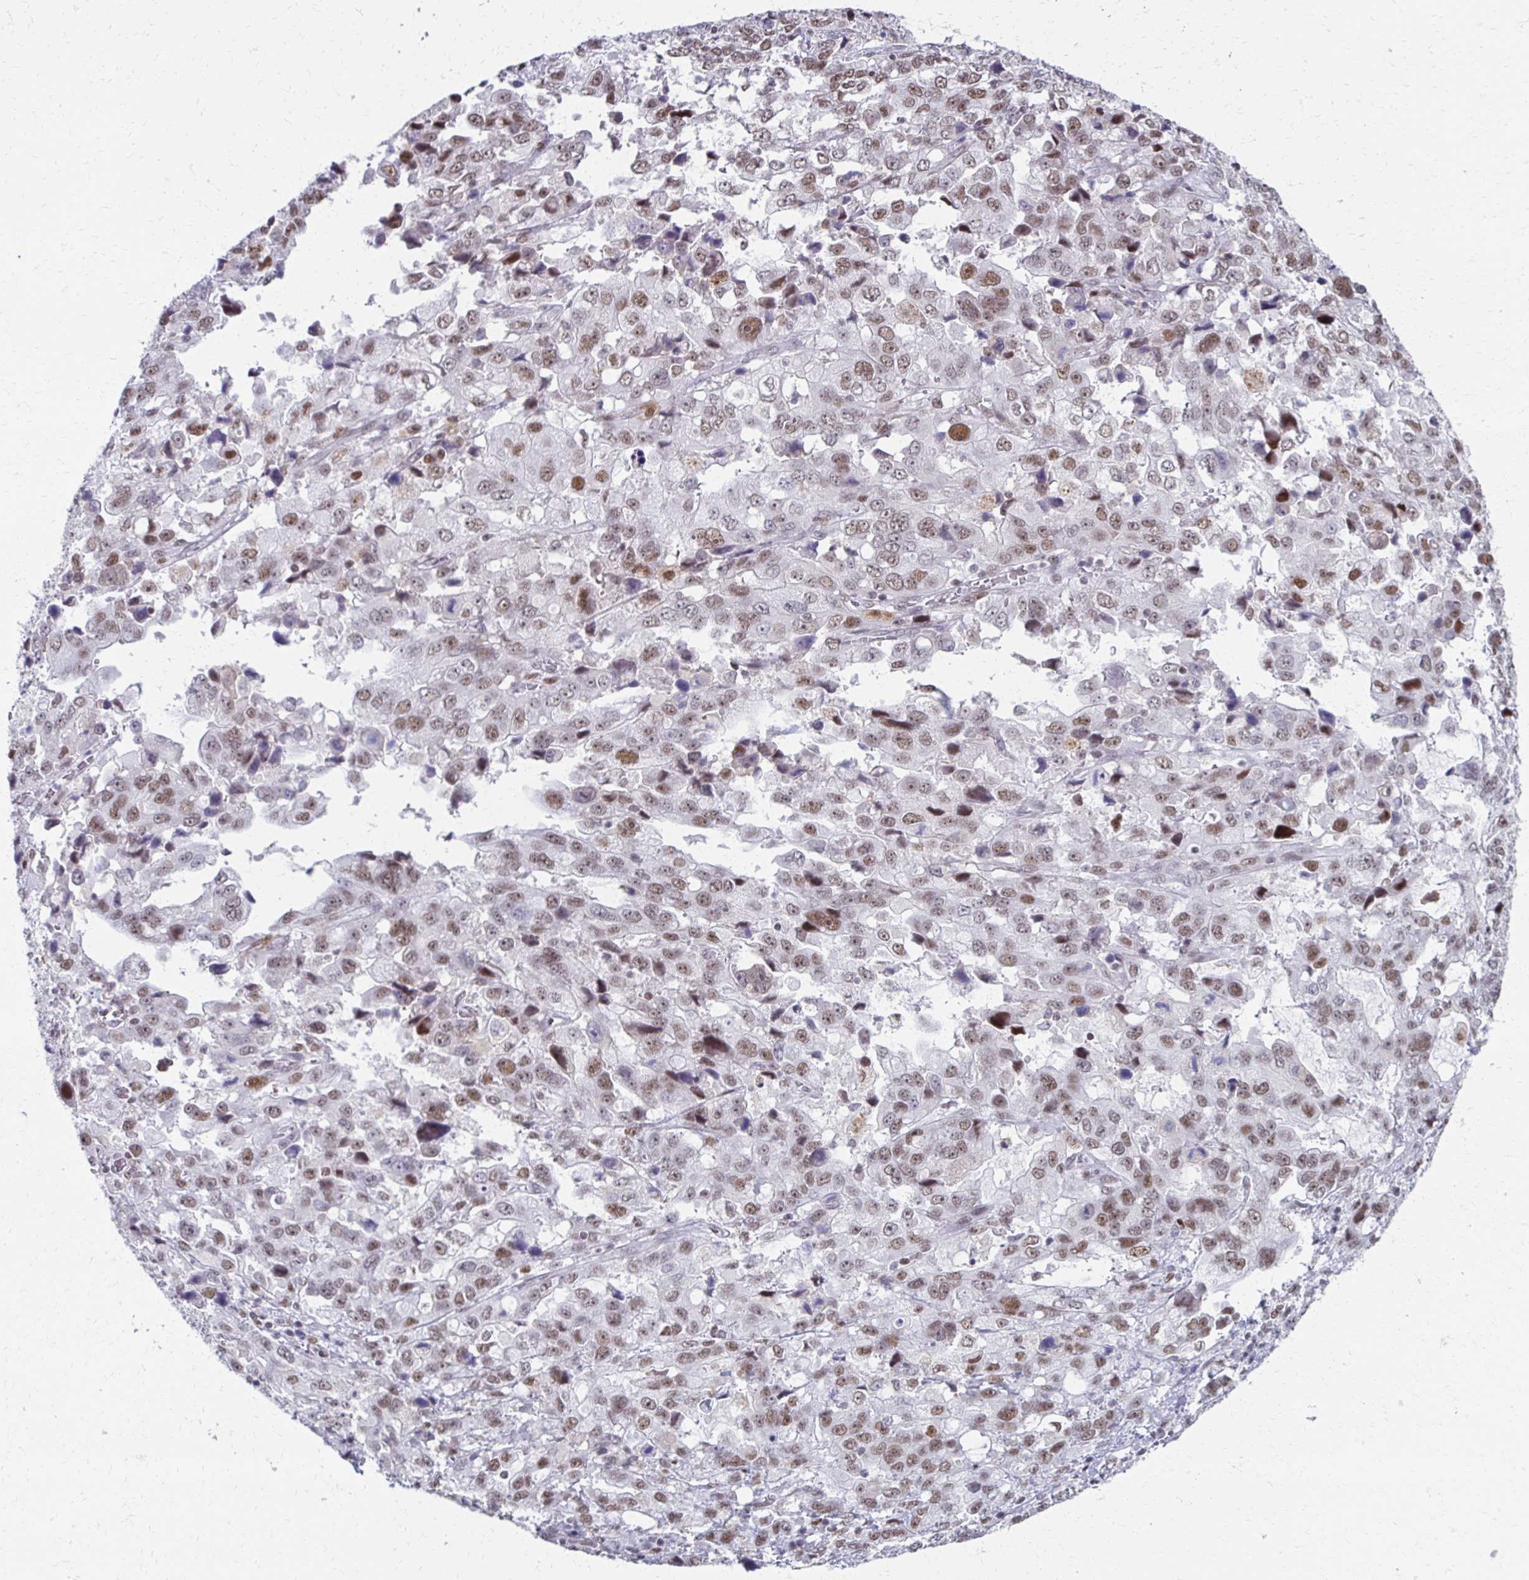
{"staining": {"intensity": "moderate", "quantity": "25%-75%", "location": "nuclear"}, "tissue": "stomach cancer", "cell_type": "Tumor cells", "image_type": "cancer", "snomed": [{"axis": "morphology", "description": "Adenocarcinoma, NOS"}, {"axis": "topography", "description": "Stomach, upper"}], "caption": "Adenocarcinoma (stomach) tissue exhibits moderate nuclear positivity in about 25%-75% of tumor cells, visualized by immunohistochemistry.", "gene": "IRF7", "patient": {"sex": "female", "age": 81}}